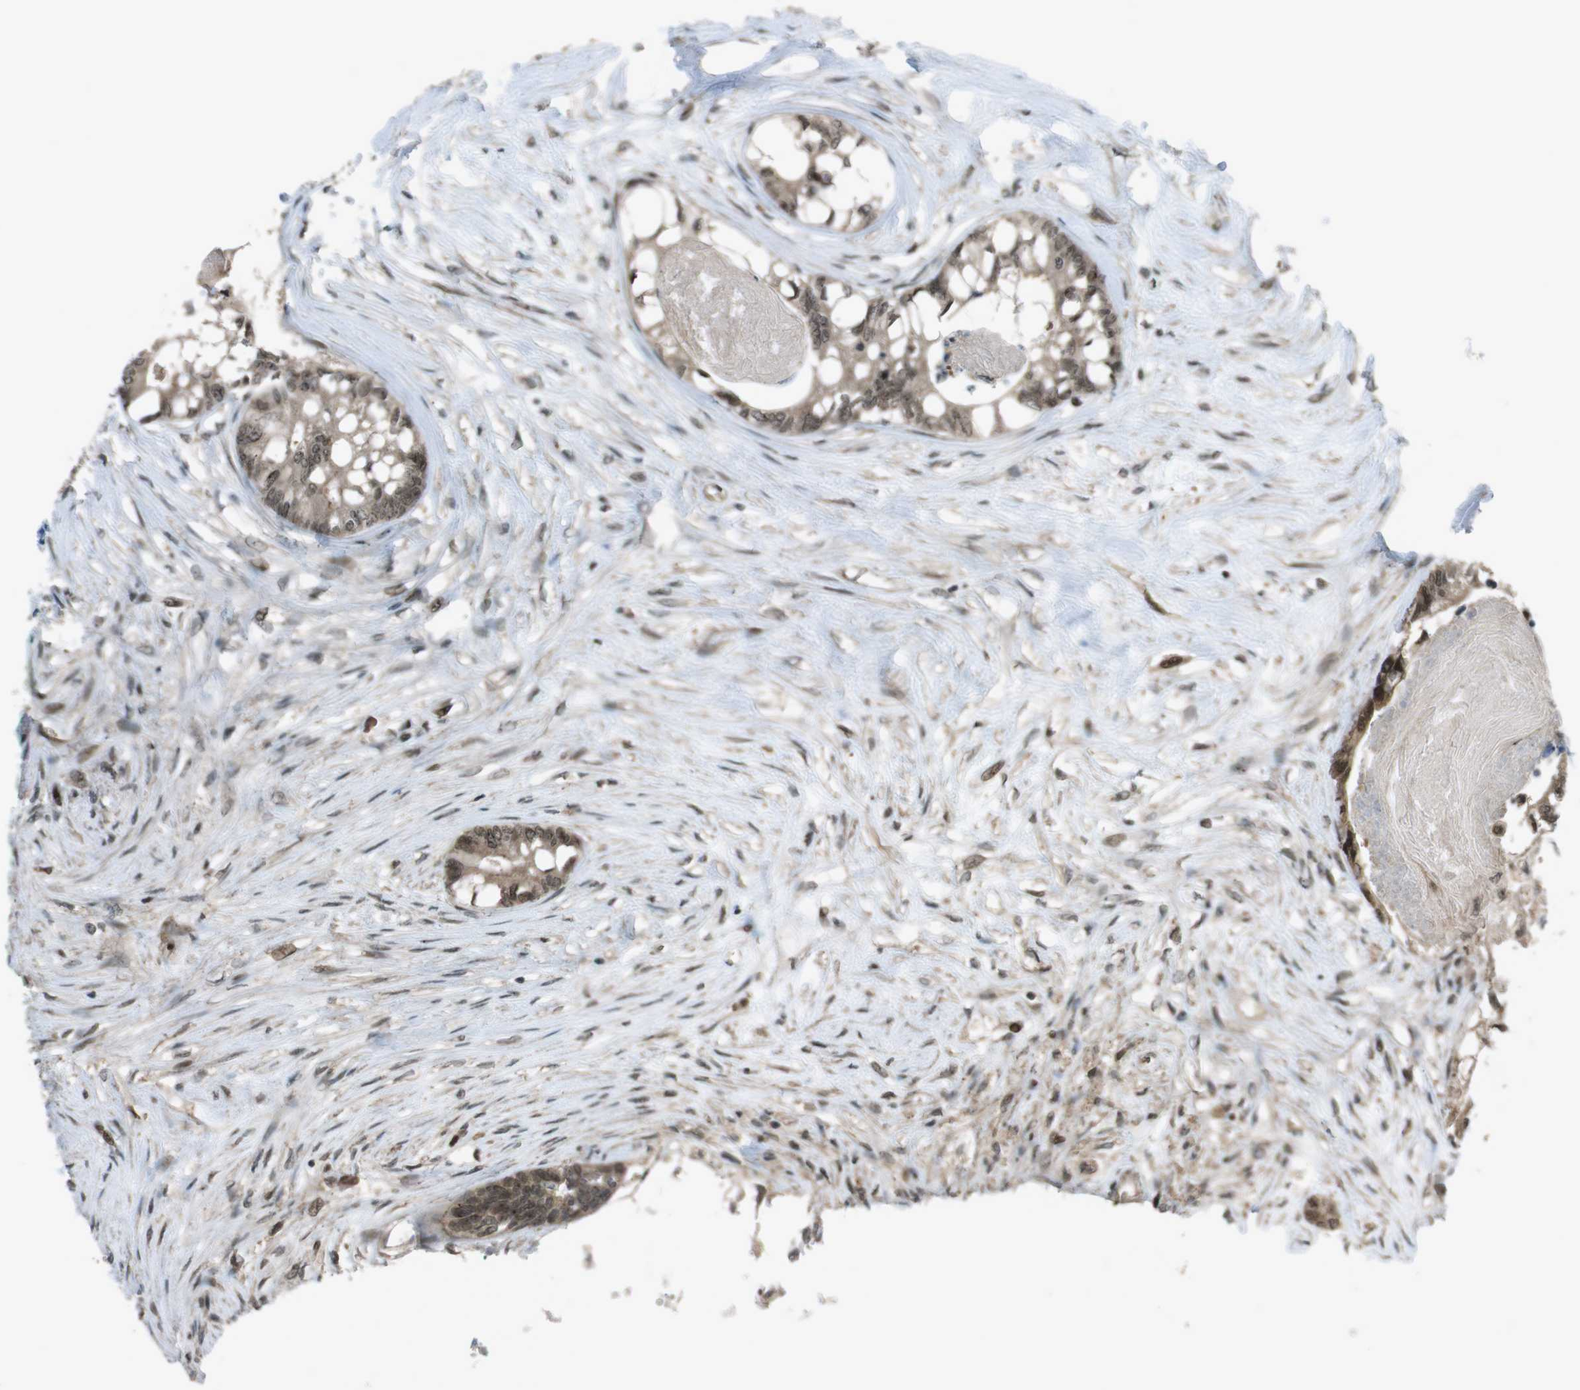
{"staining": {"intensity": "strong", "quantity": "<25%", "location": "nuclear"}, "tissue": "colorectal cancer", "cell_type": "Tumor cells", "image_type": "cancer", "snomed": [{"axis": "morphology", "description": "Adenocarcinoma, NOS"}, {"axis": "topography", "description": "Rectum"}], "caption": "Immunohistochemical staining of human colorectal cancer (adenocarcinoma) exhibits medium levels of strong nuclear staining in about <25% of tumor cells.", "gene": "SLITRK5", "patient": {"sex": "male", "age": 63}}